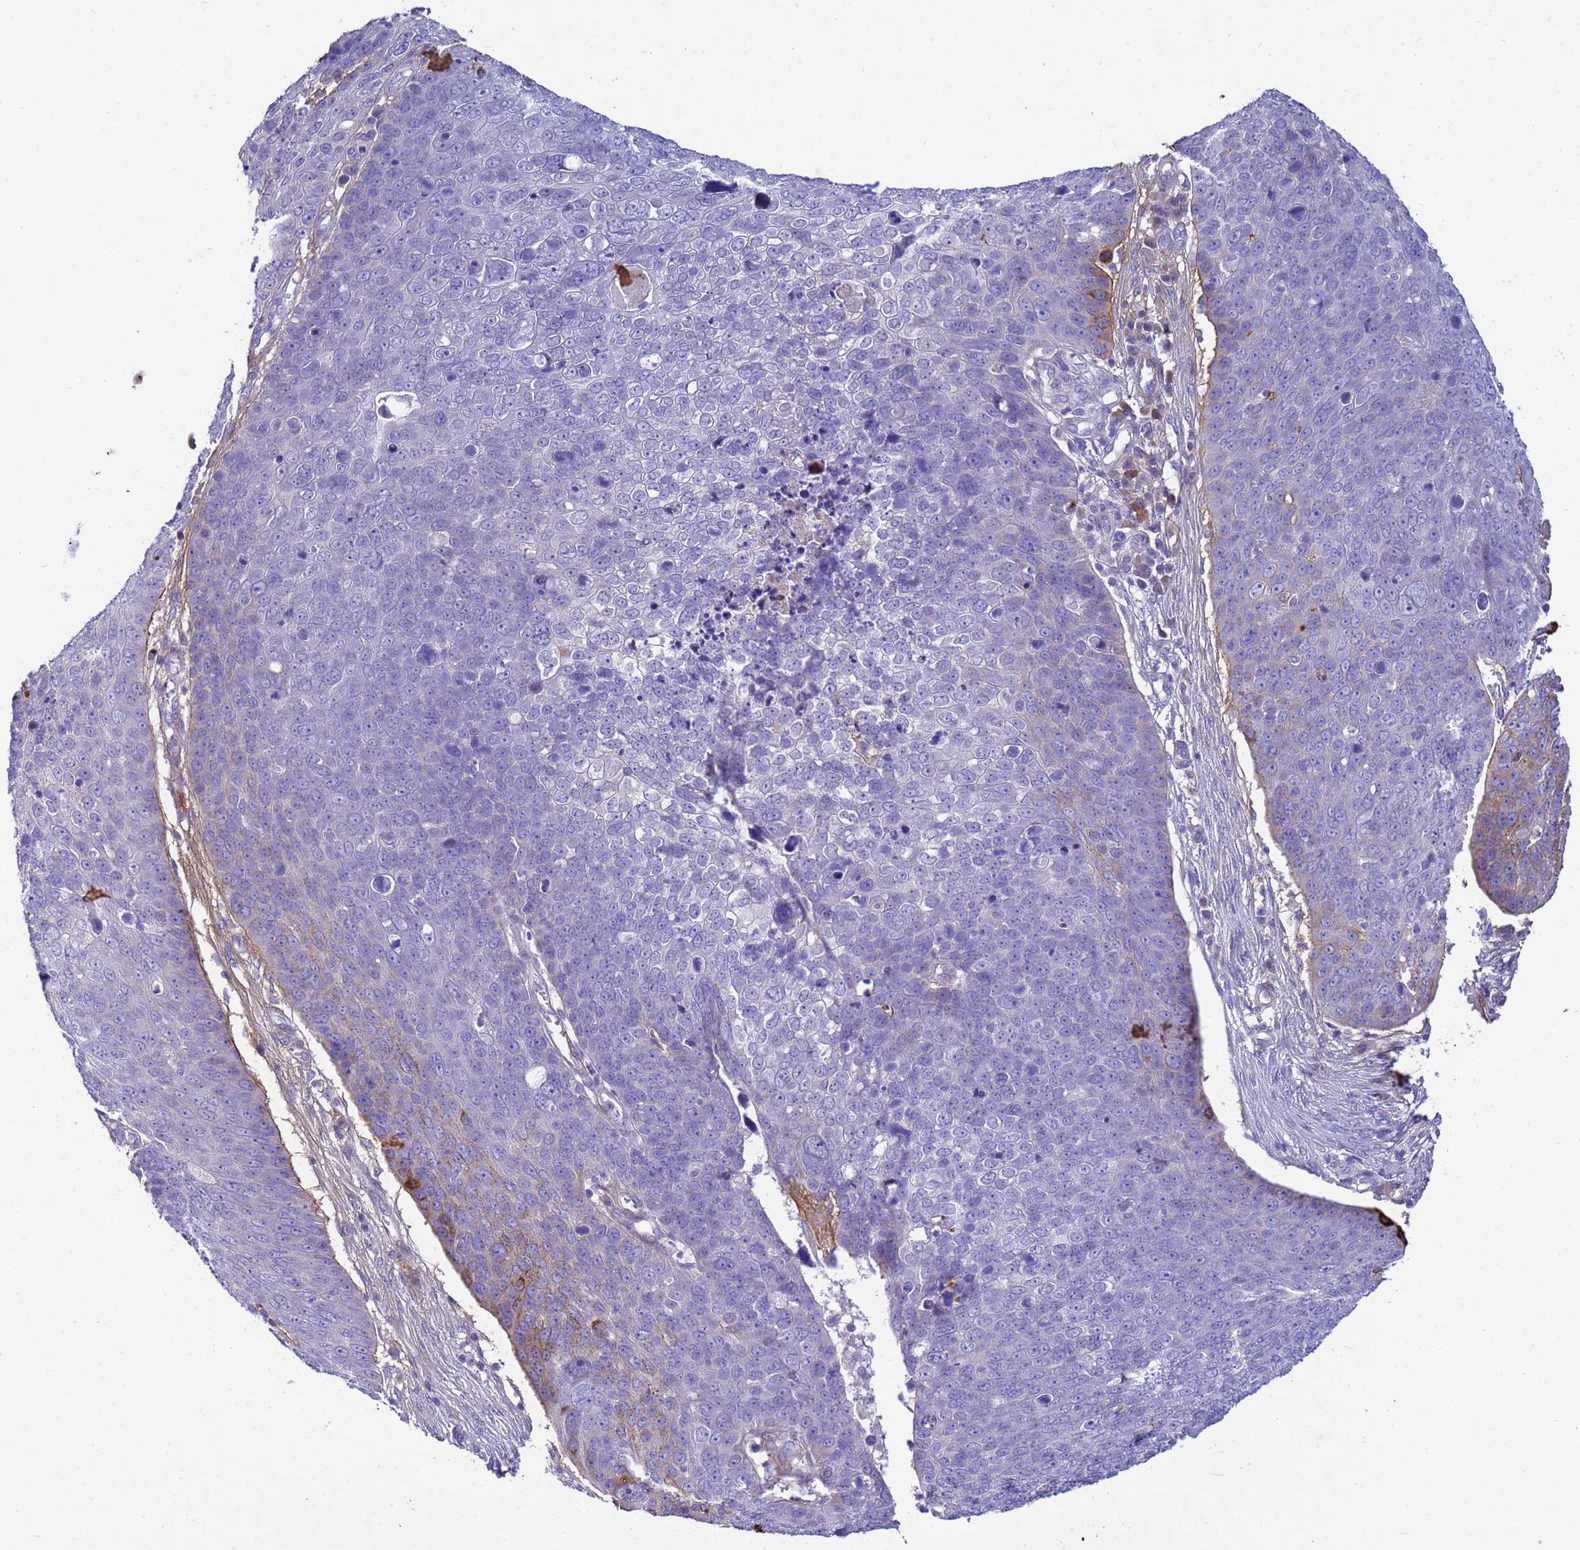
{"staining": {"intensity": "moderate", "quantity": "<25%", "location": "cytoplasmic/membranous"}, "tissue": "skin cancer", "cell_type": "Tumor cells", "image_type": "cancer", "snomed": [{"axis": "morphology", "description": "Squamous cell carcinoma, NOS"}, {"axis": "topography", "description": "Skin"}], "caption": "This is a photomicrograph of immunohistochemistry (IHC) staining of skin cancer, which shows moderate positivity in the cytoplasmic/membranous of tumor cells.", "gene": "P2RX7", "patient": {"sex": "male", "age": 71}}